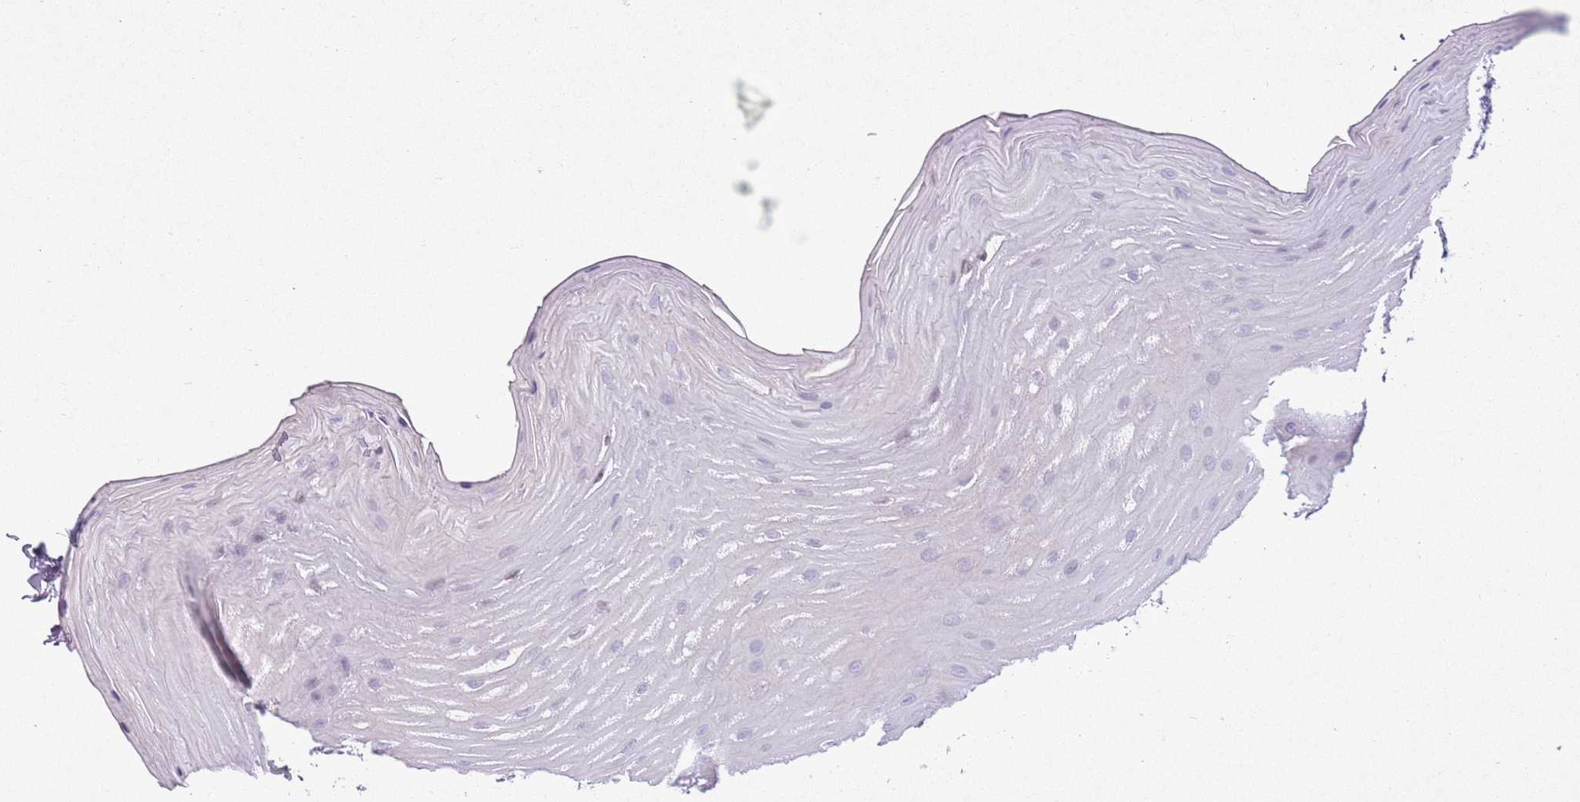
{"staining": {"intensity": "negative", "quantity": "none", "location": "none"}, "tissue": "oral mucosa", "cell_type": "Squamous epithelial cells", "image_type": "normal", "snomed": [{"axis": "morphology", "description": "Normal tissue, NOS"}, {"axis": "topography", "description": "Oral tissue"}], "caption": "Immunohistochemistry (IHC) histopathology image of unremarkable oral mucosa stained for a protein (brown), which exhibits no staining in squamous epithelial cells.", "gene": "ASIP", "patient": {"sex": "female", "age": 39}}